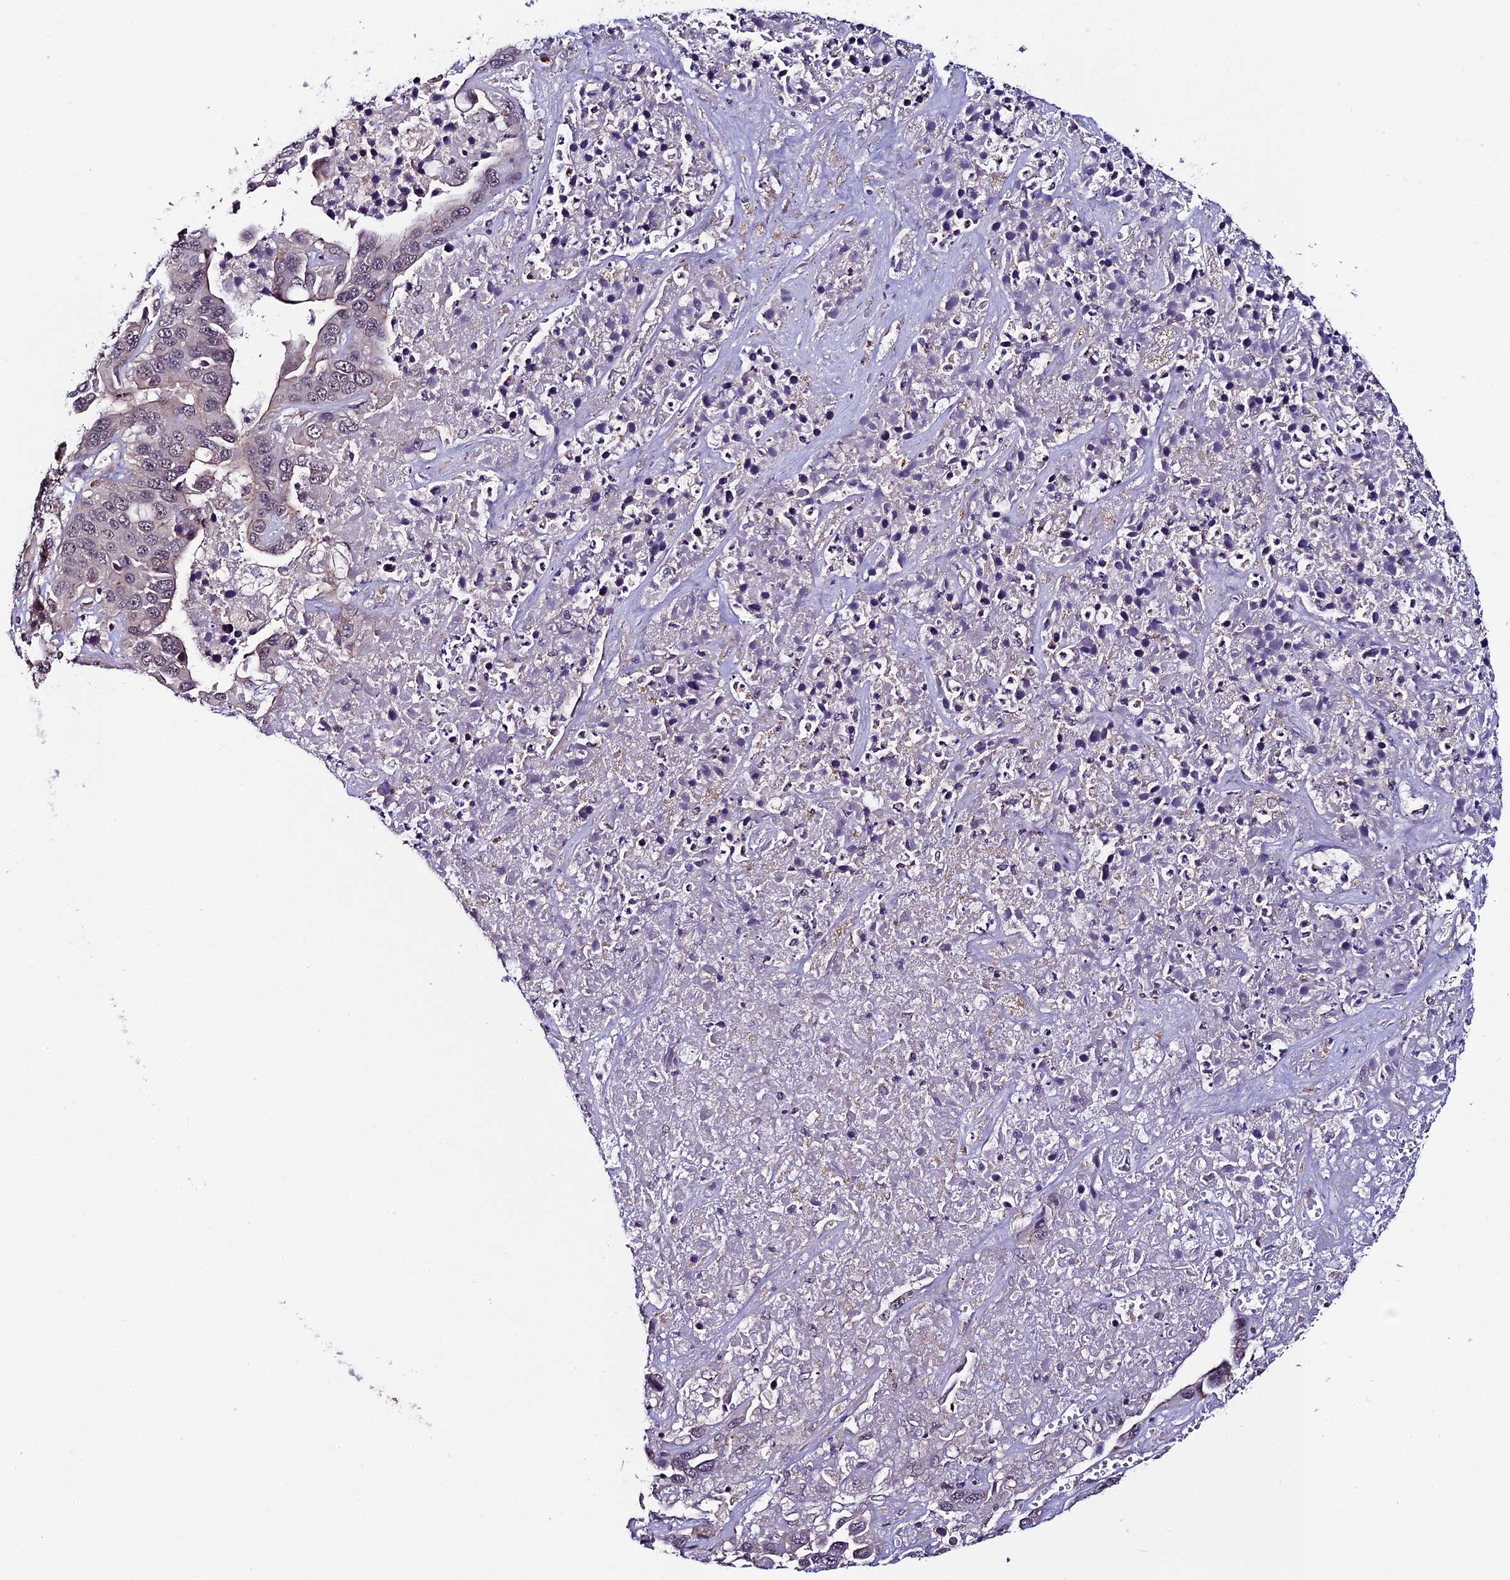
{"staining": {"intensity": "negative", "quantity": "none", "location": "none"}, "tissue": "liver cancer", "cell_type": "Tumor cells", "image_type": "cancer", "snomed": [{"axis": "morphology", "description": "Cholangiocarcinoma"}, {"axis": "topography", "description": "Liver"}], "caption": "High power microscopy micrograph of an immunohistochemistry photomicrograph of liver cancer (cholangiocarcinoma), revealing no significant staining in tumor cells.", "gene": "SIPA1L3", "patient": {"sex": "female", "age": 52}}